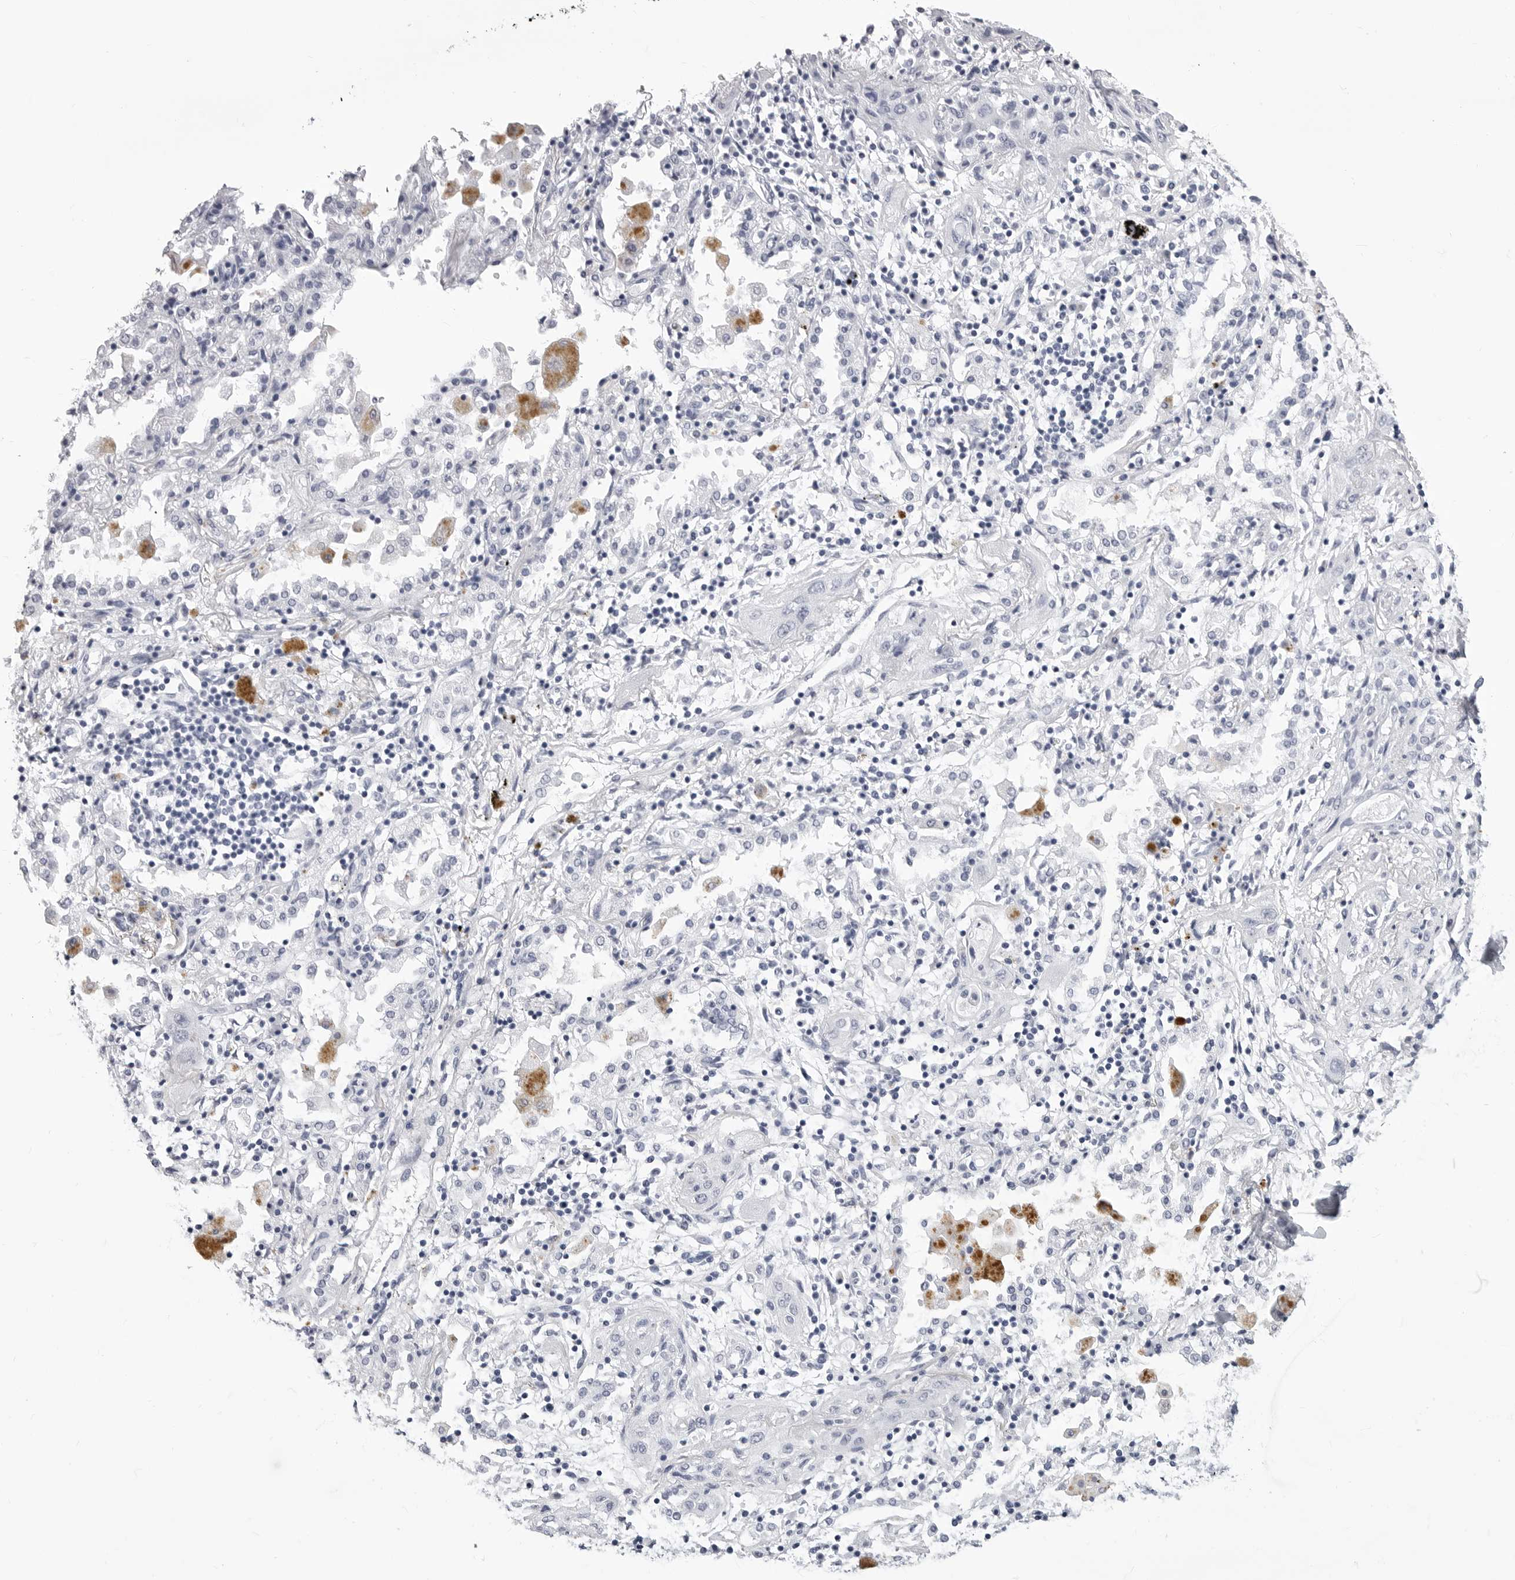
{"staining": {"intensity": "negative", "quantity": "none", "location": "none"}, "tissue": "lung cancer", "cell_type": "Tumor cells", "image_type": "cancer", "snomed": [{"axis": "morphology", "description": "Squamous cell carcinoma, NOS"}, {"axis": "topography", "description": "Lung"}], "caption": "A photomicrograph of squamous cell carcinoma (lung) stained for a protein demonstrates no brown staining in tumor cells. Brightfield microscopy of immunohistochemistry stained with DAB (brown) and hematoxylin (blue), captured at high magnification.", "gene": "LGALS4", "patient": {"sex": "female", "age": 47}}